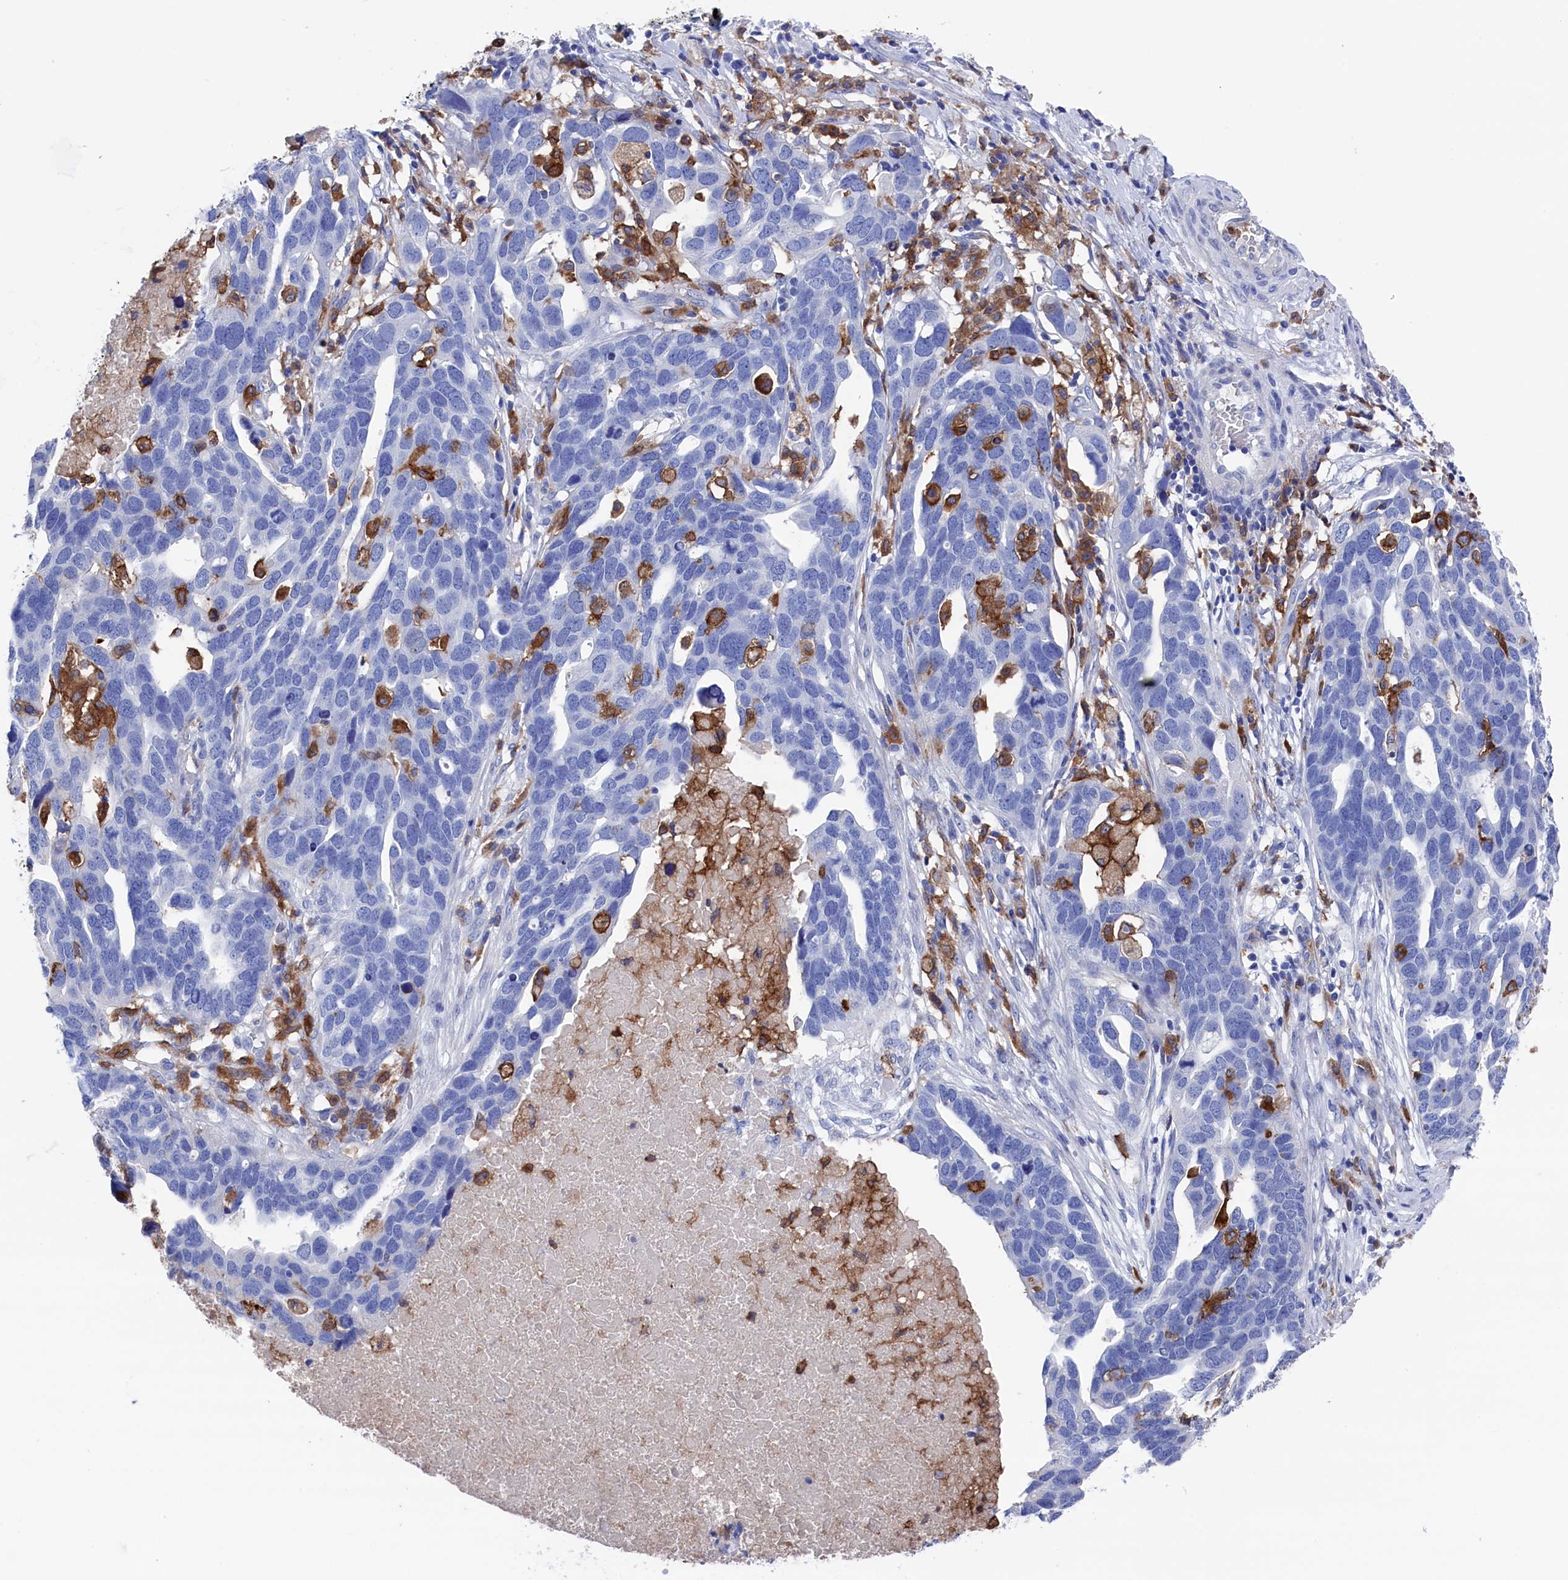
{"staining": {"intensity": "negative", "quantity": "none", "location": "none"}, "tissue": "ovarian cancer", "cell_type": "Tumor cells", "image_type": "cancer", "snomed": [{"axis": "morphology", "description": "Cystadenocarcinoma, serous, NOS"}, {"axis": "topography", "description": "Ovary"}], "caption": "Immunohistochemistry of human ovarian serous cystadenocarcinoma shows no staining in tumor cells. Nuclei are stained in blue.", "gene": "TYROBP", "patient": {"sex": "female", "age": 54}}